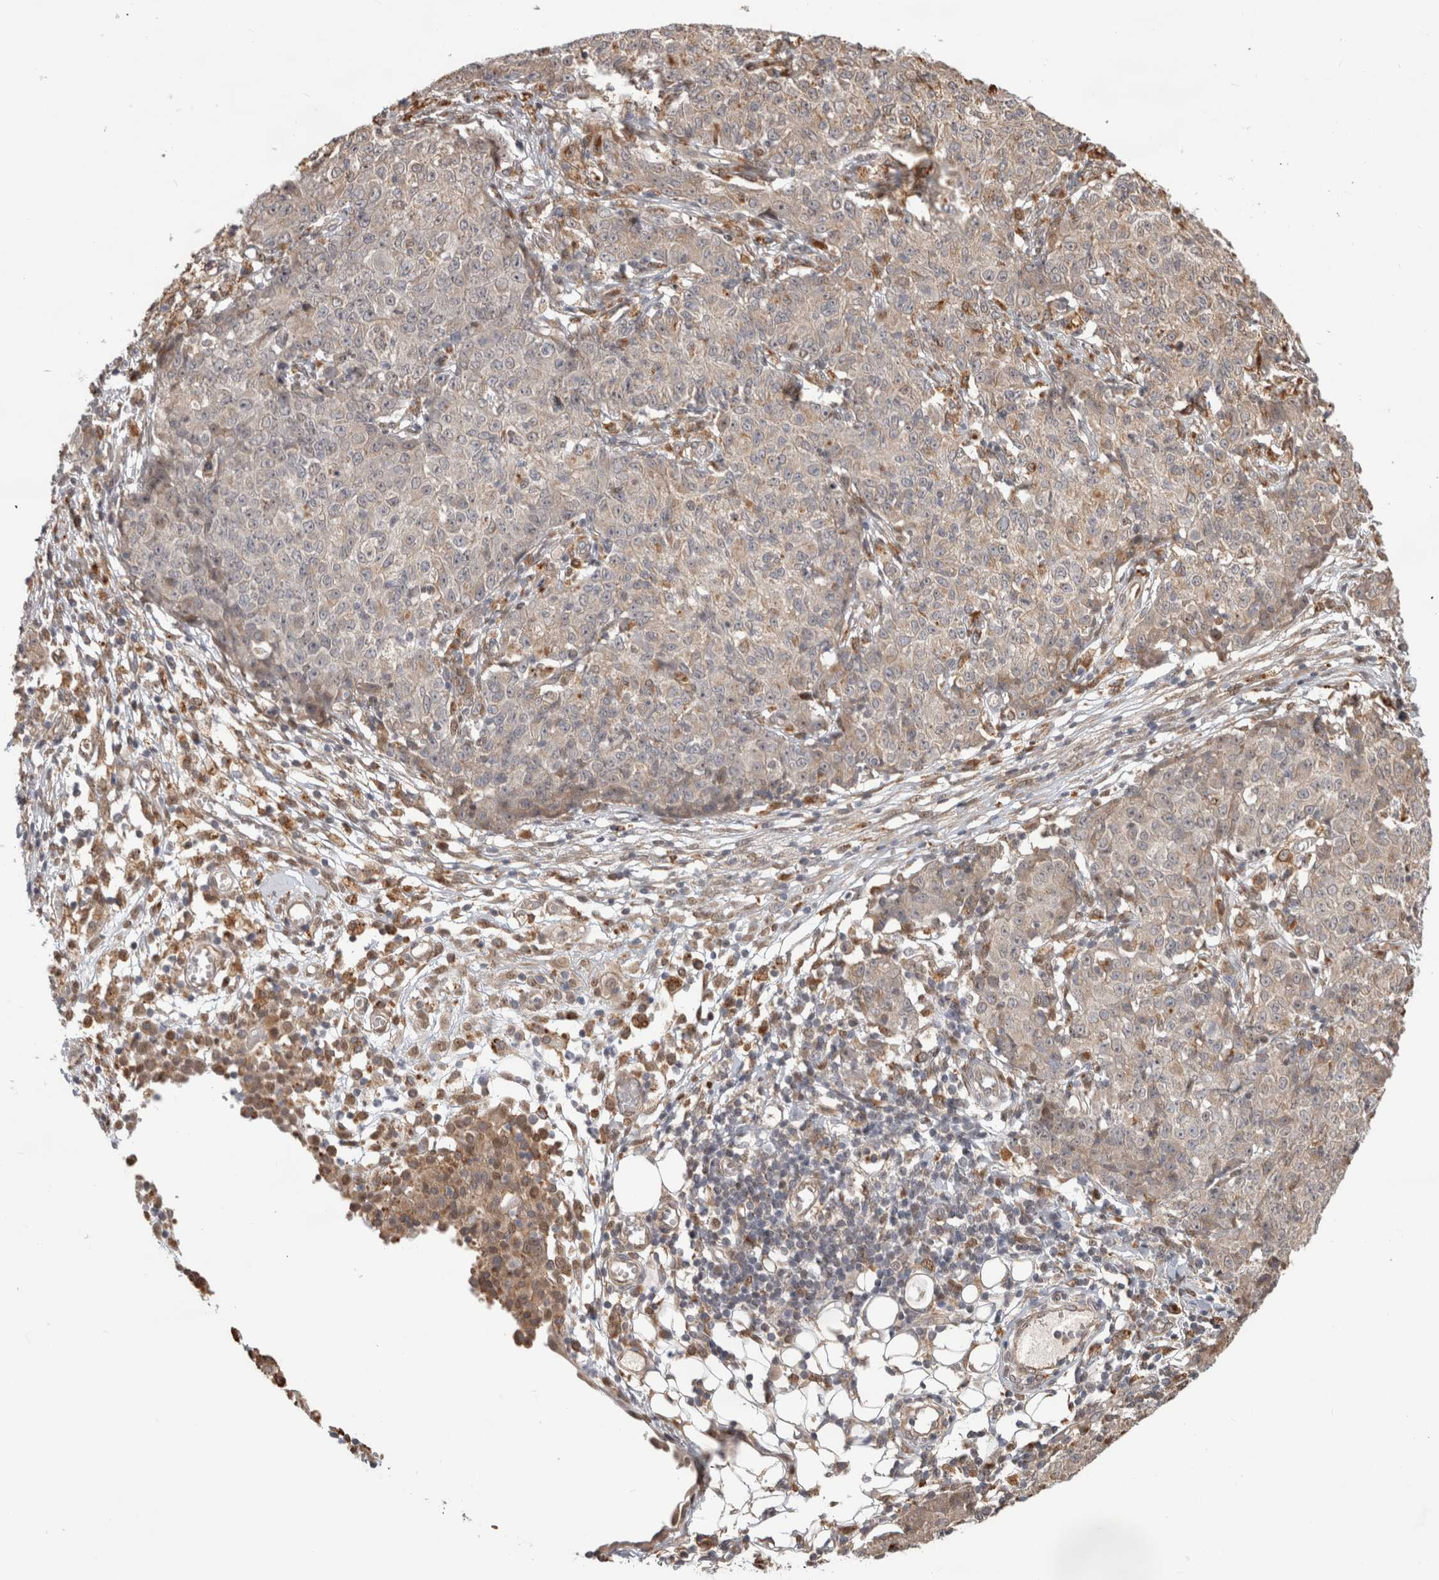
{"staining": {"intensity": "weak", "quantity": ">75%", "location": "cytoplasmic/membranous"}, "tissue": "ovarian cancer", "cell_type": "Tumor cells", "image_type": "cancer", "snomed": [{"axis": "morphology", "description": "Carcinoma, endometroid"}, {"axis": "topography", "description": "Ovary"}], "caption": "Human ovarian endometroid carcinoma stained with a protein marker exhibits weak staining in tumor cells.", "gene": "NAB2", "patient": {"sex": "female", "age": 42}}